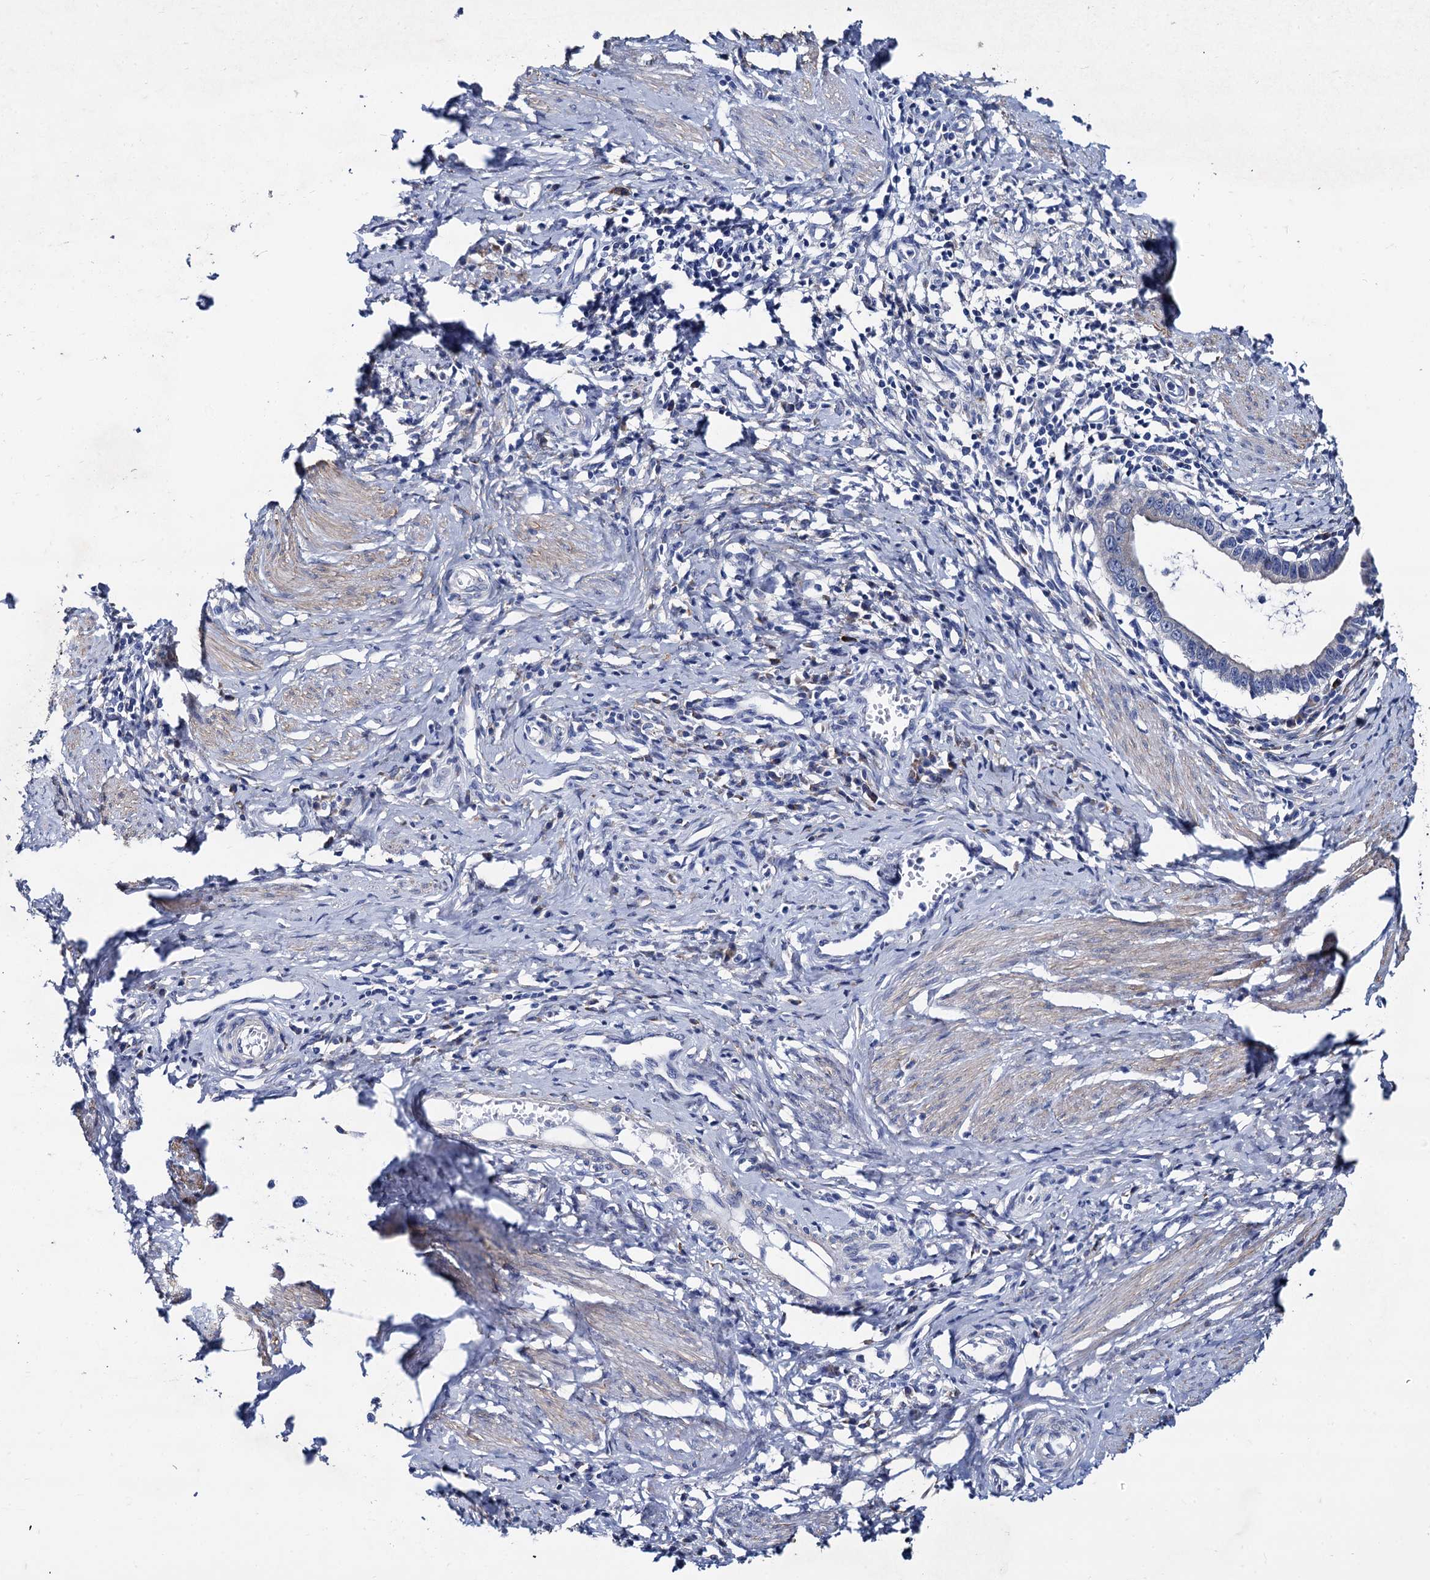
{"staining": {"intensity": "negative", "quantity": "none", "location": "none"}, "tissue": "cervical cancer", "cell_type": "Tumor cells", "image_type": "cancer", "snomed": [{"axis": "morphology", "description": "Adenocarcinoma, NOS"}, {"axis": "topography", "description": "Cervix"}], "caption": "DAB immunohistochemical staining of human cervical adenocarcinoma displays no significant expression in tumor cells.", "gene": "FOXR2", "patient": {"sex": "female", "age": 36}}